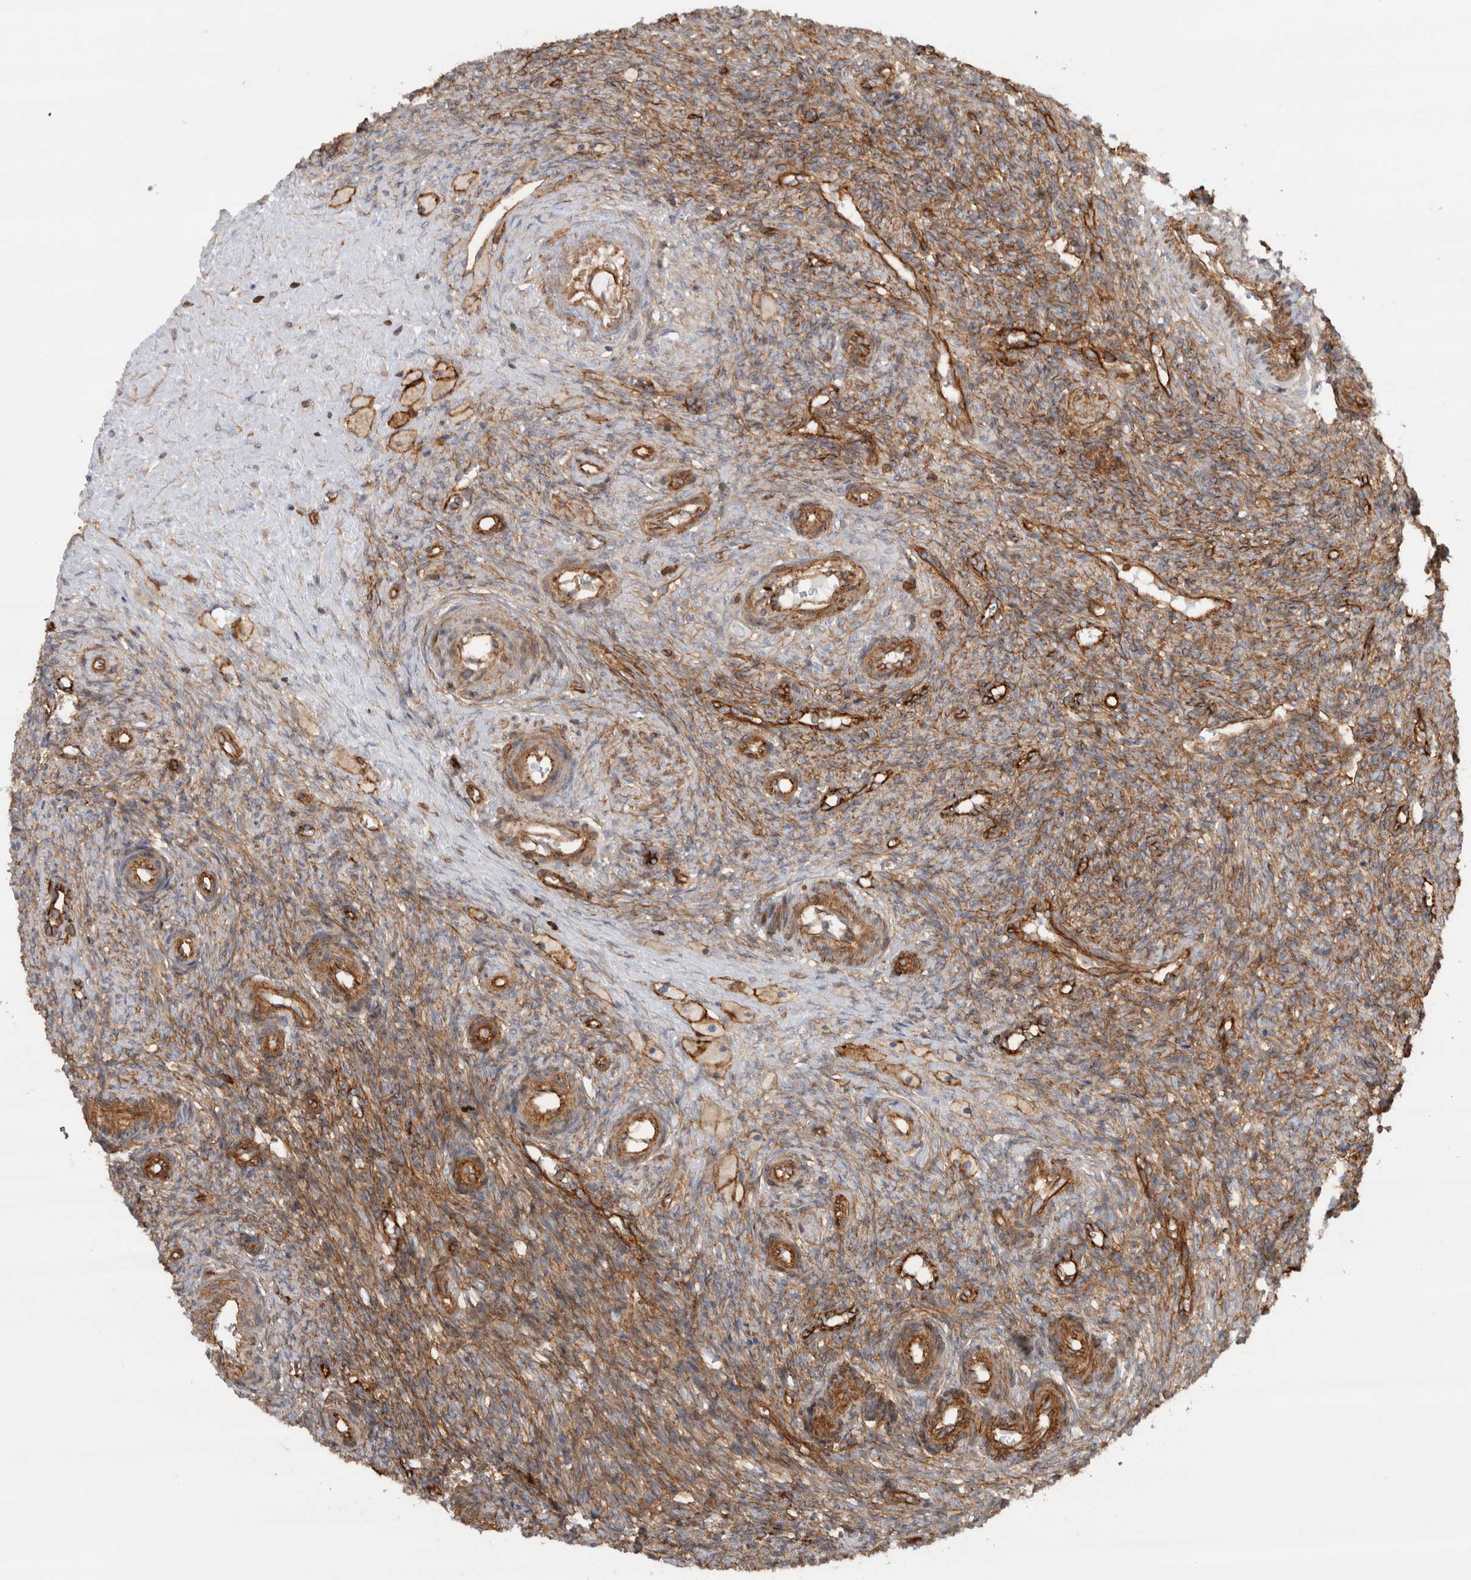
{"staining": {"intensity": "strong", "quantity": ">75%", "location": "cytoplasmic/membranous"}, "tissue": "ovary", "cell_type": "Follicle cells", "image_type": "normal", "snomed": [{"axis": "morphology", "description": "Normal tissue, NOS"}, {"axis": "topography", "description": "Ovary"}], "caption": "A micrograph showing strong cytoplasmic/membranous positivity in about >75% of follicle cells in unremarkable ovary, as visualized by brown immunohistochemical staining.", "gene": "AHNAK", "patient": {"sex": "female", "age": 41}}